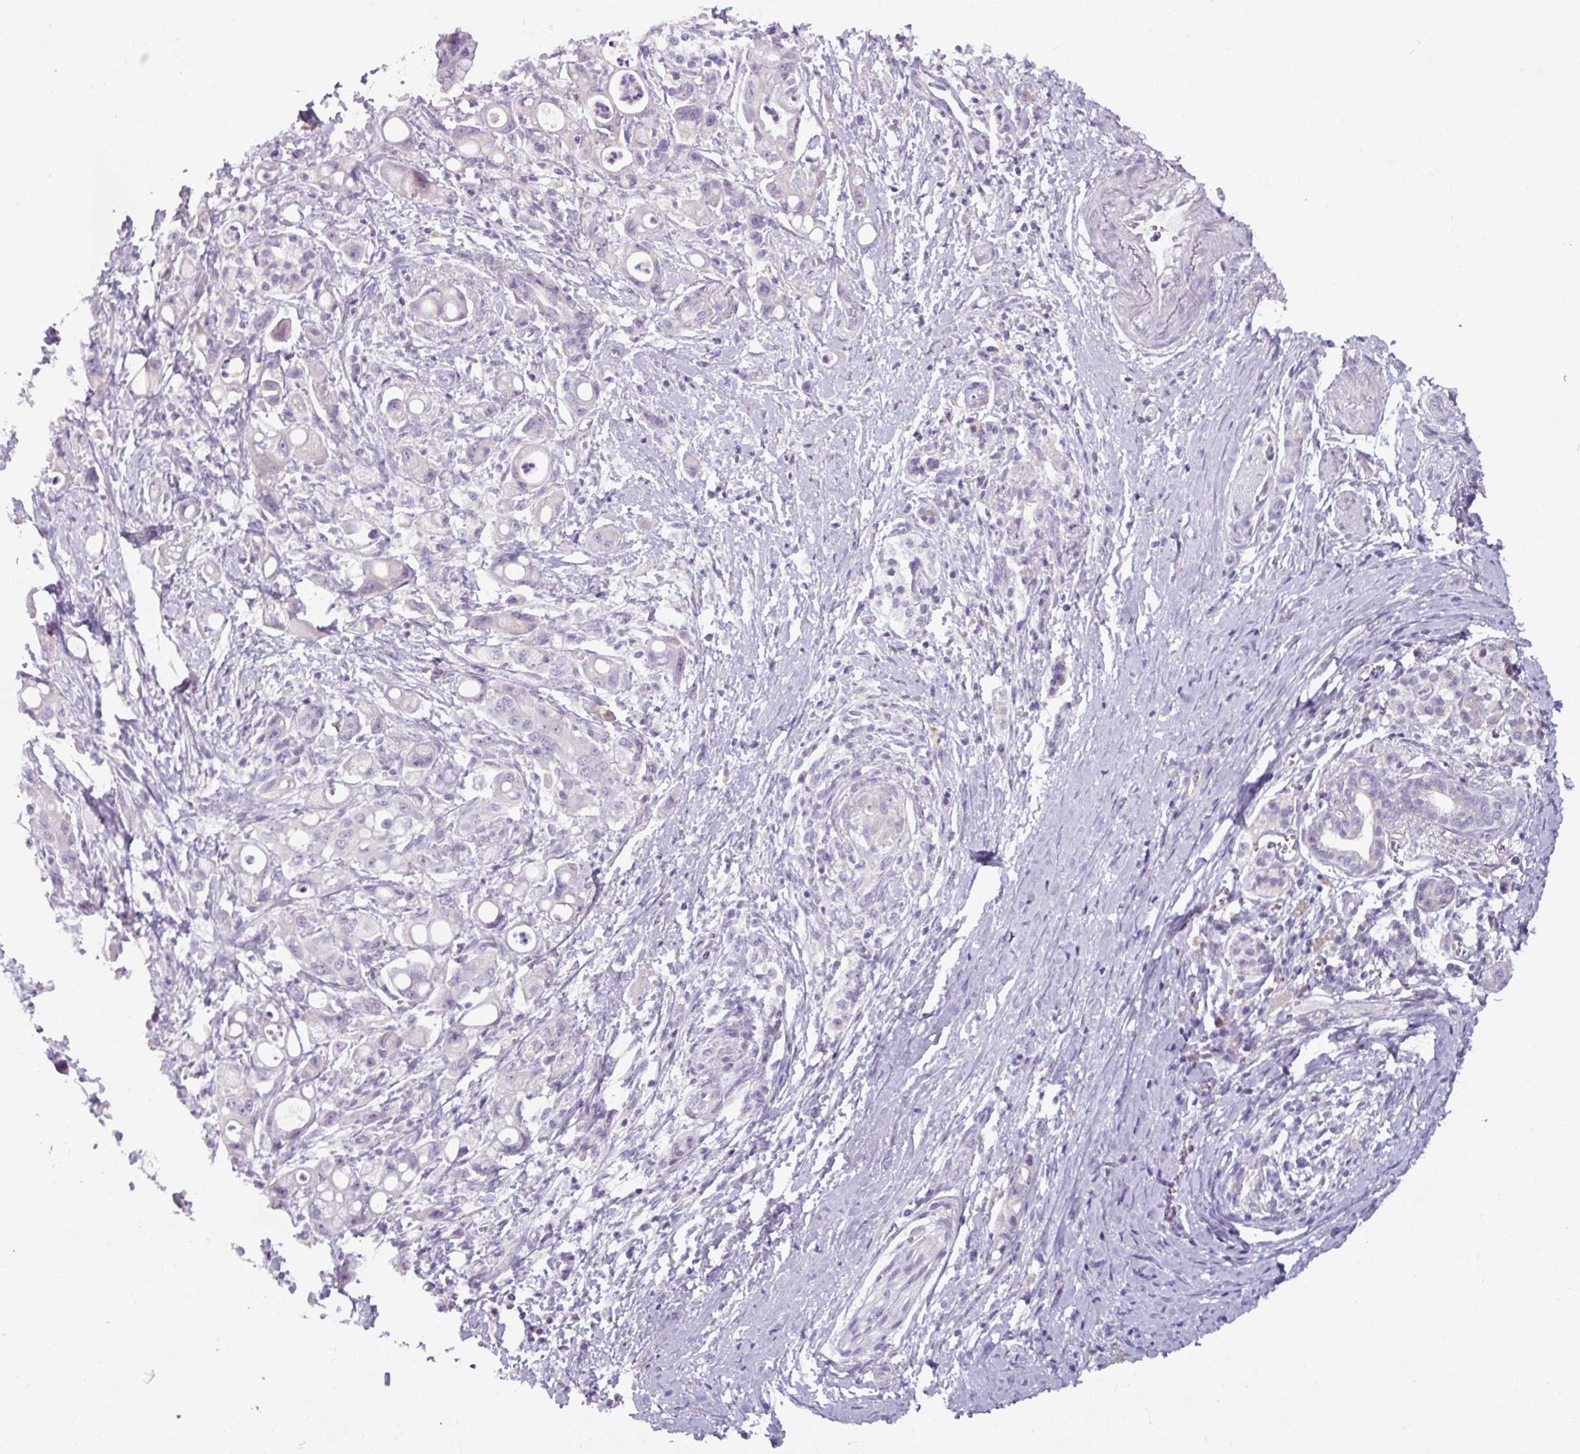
{"staining": {"intensity": "negative", "quantity": "none", "location": "none"}, "tissue": "pancreatic cancer", "cell_type": "Tumor cells", "image_type": "cancer", "snomed": [{"axis": "morphology", "description": "Adenocarcinoma, NOS"}, {"axis": "topography", "description": "Pancreas"}], "caption": "High magnification brightfield microscopy of pancreatic cancer (adenocarcinoma) stained with DAB (brown) and counterstained with hematoxylin (blue): tumor cells show no significant positivity. The staining is performed using DAB brown chromogen with nuclei counter-stained in using hematoxylin.", "gene": "SMIM11", "patient": {"sex": "male", "age": 68}}